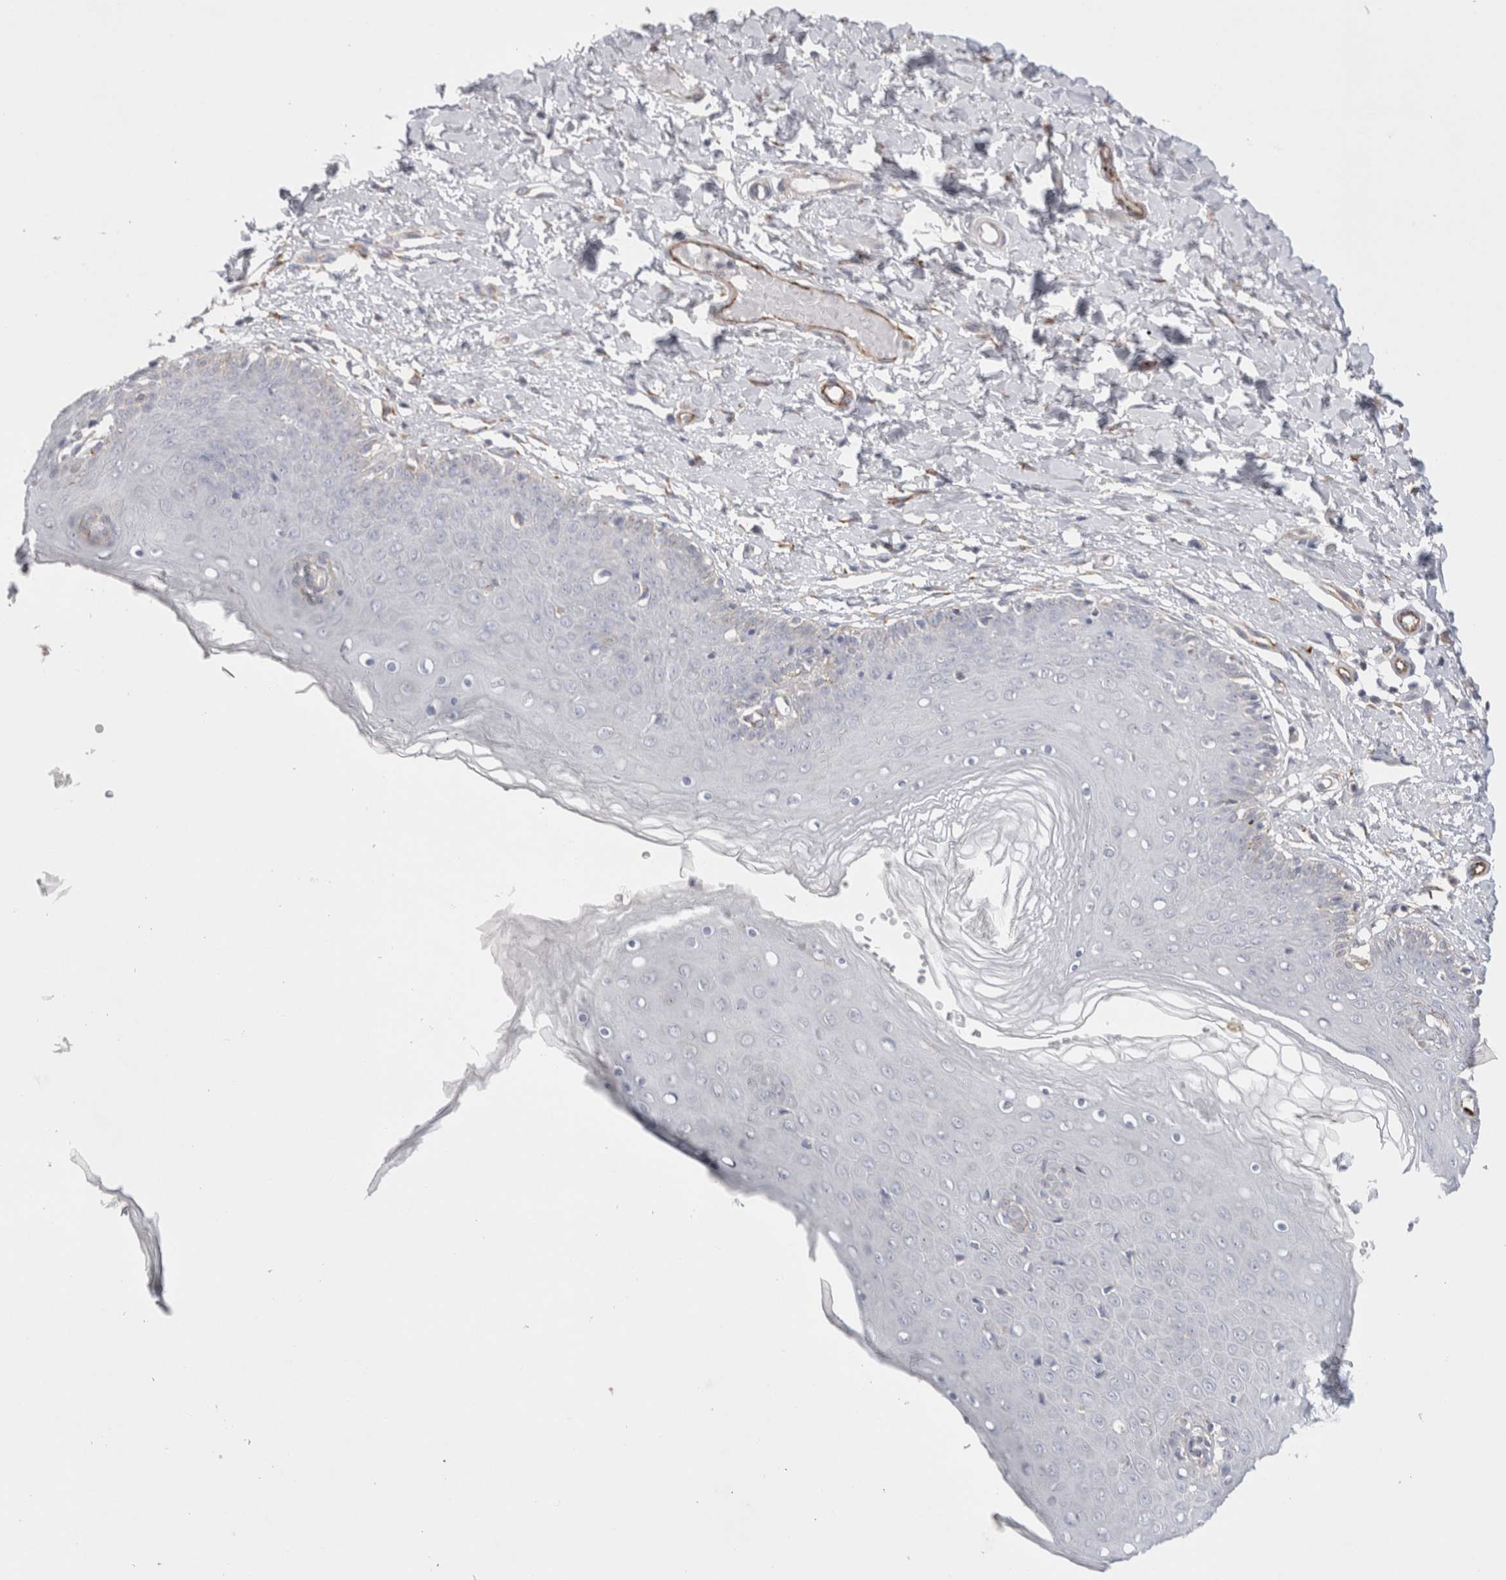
{"staining": {"intensity": "weak", "quantity": "<25%", "location": "cytoplasmic/membranous"}, "tissue": "skin", "cell_type": "Epidermal cells", "image_type": "normal", "snomed": [{"axis": "morphology", "description": "Normal tissue, NOS"}, {"axis": "topography", "description": "Vulva"}], "caption": "Immunohistochemistry (IHC) micrograph of benign skin stained for a protein (brown), which shows no staining in epidermal cells. (DAB IHC, high magnification).", "gene": "CNPY4", "patient": {"sex": "female", "age": 66}}